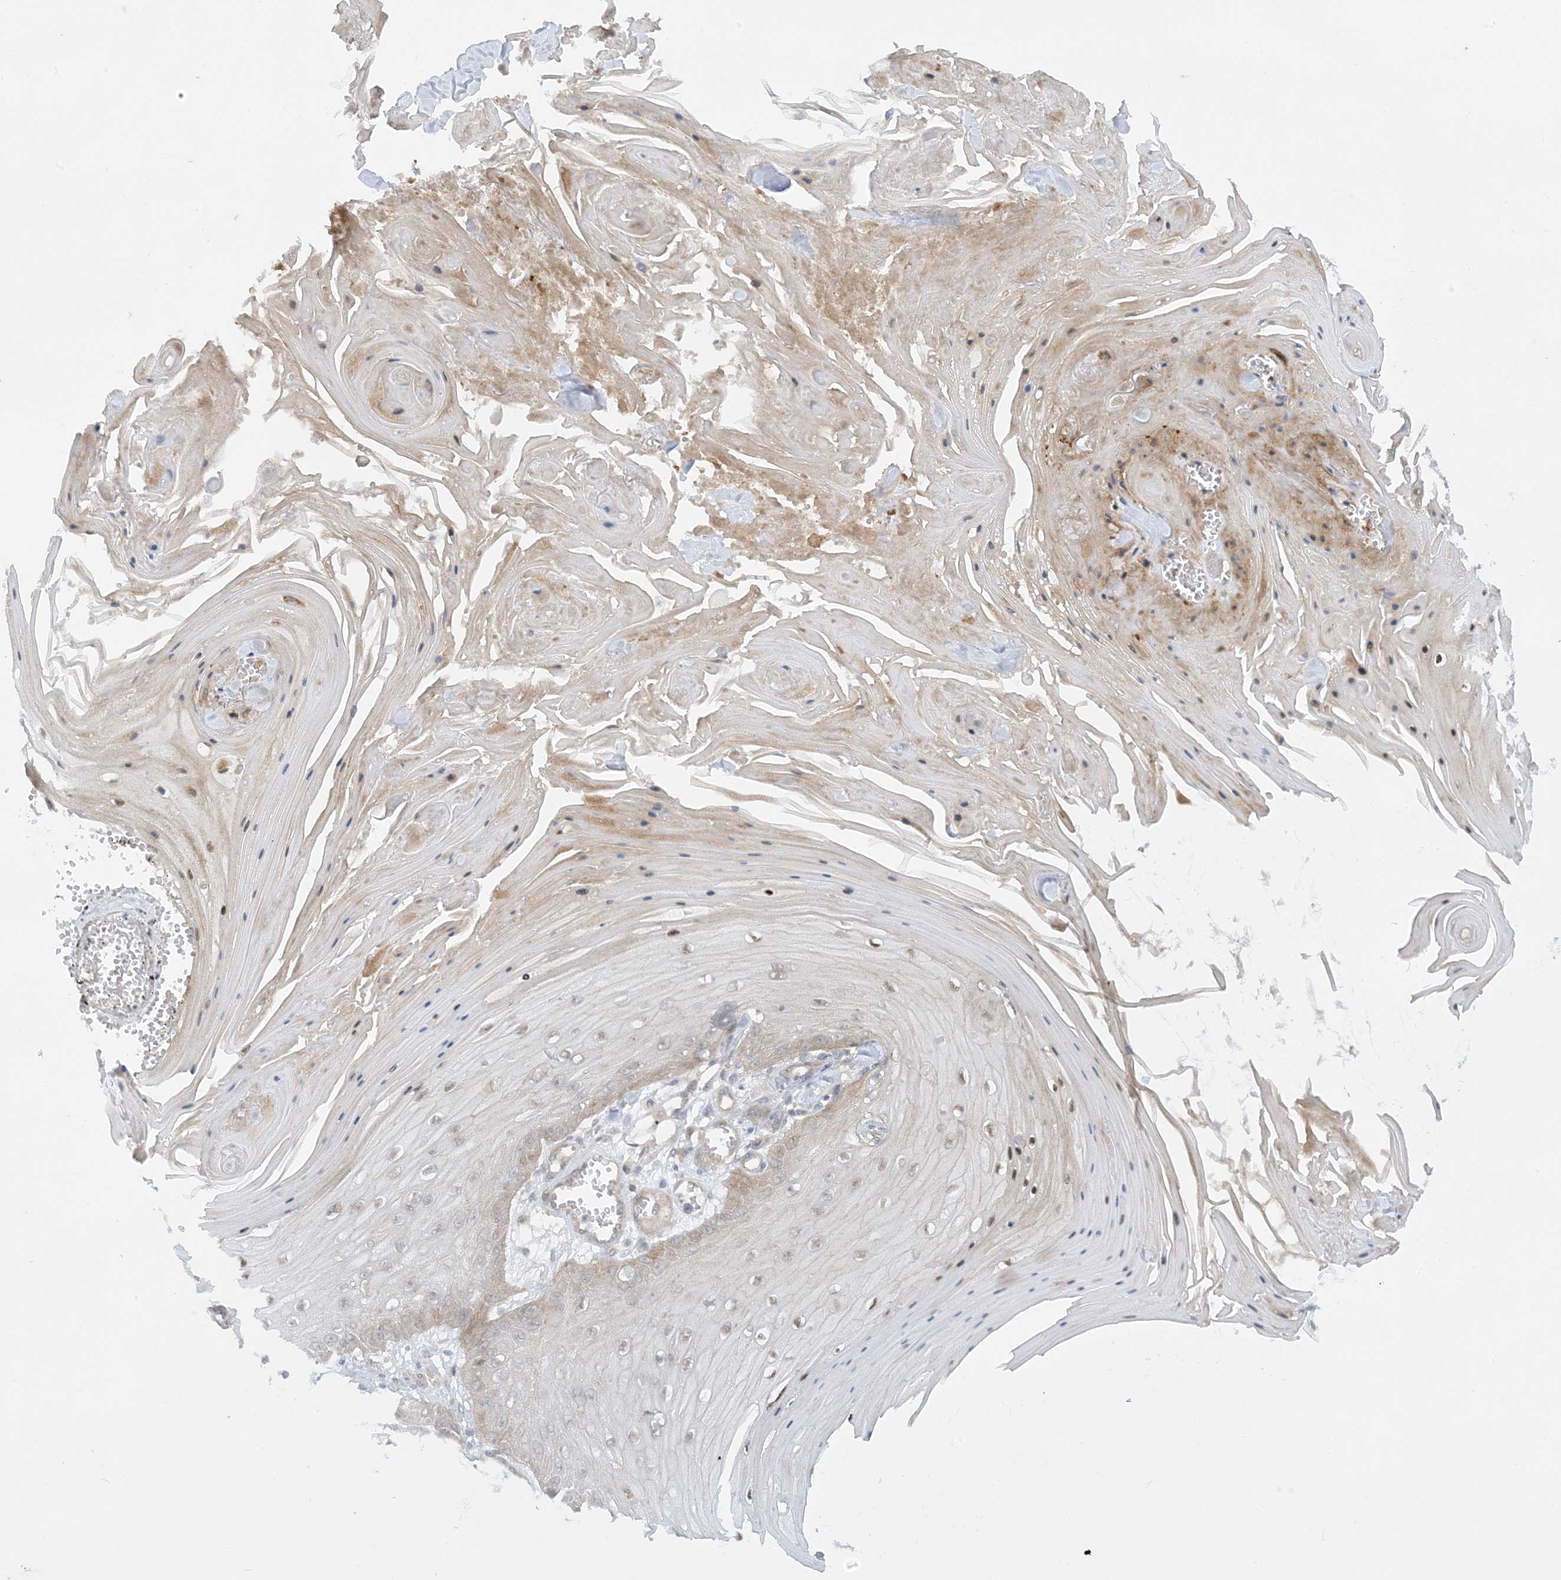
{"staining": {"intensity": "negative", "quantity": "none", "location": "none"}, "tissue": "skin cancer", "cell_type": "Tumor cells", "image_type": "cancer", "snomed": [{"axis": "morphology", "description": "Squamous cell carcinoma, NOS"}, {"axis": "topography", "description": "Skin"}], "caption": "Tumor cells show no significant protein staining in squamous cell carcinoma (skin).", "gene": "WDR26", "patient": {"sex": "male", "age": 74}}